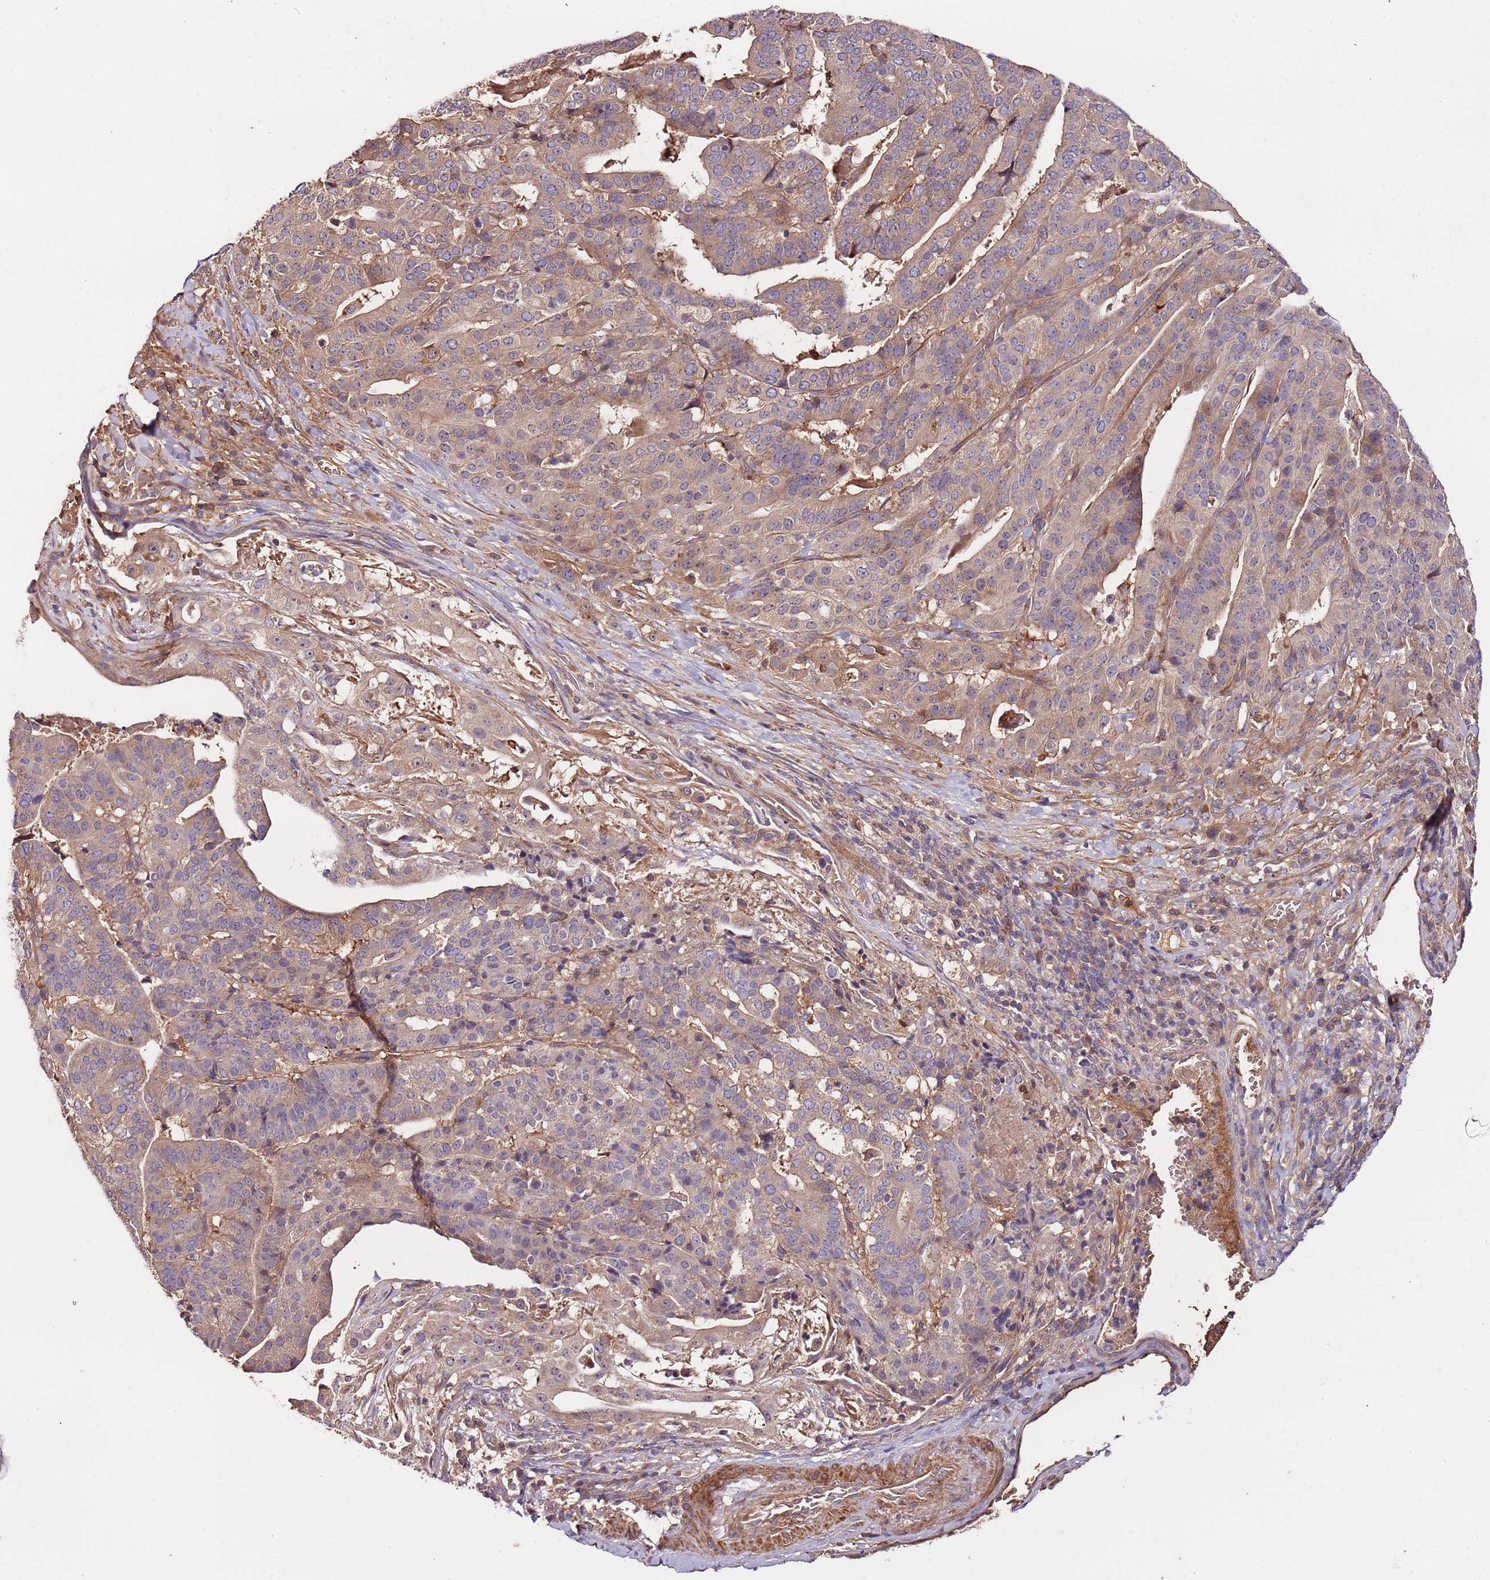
{"staining": {"intensity": "weak", "quantity": "25%-75%", "location": "cytoplasmic/membranous"}, "tissue": "stomach cancer", "cell_type": "Tumor cells", "image_type": "cancer", "snomed": [{"axis": "morphology", "description": "Adenocarcinoma, NOS"}, {"axis": "topography", "description": "Stomach"}], "caption": "Stomach adenocarcinoma was stained to show a protein in brown. There is low levels of weak cytoplasmic/membranous positivity in about 25%-75% of tumor cells.", "gene": "DENR", "patient": {"sex": "male", "age": 48}}